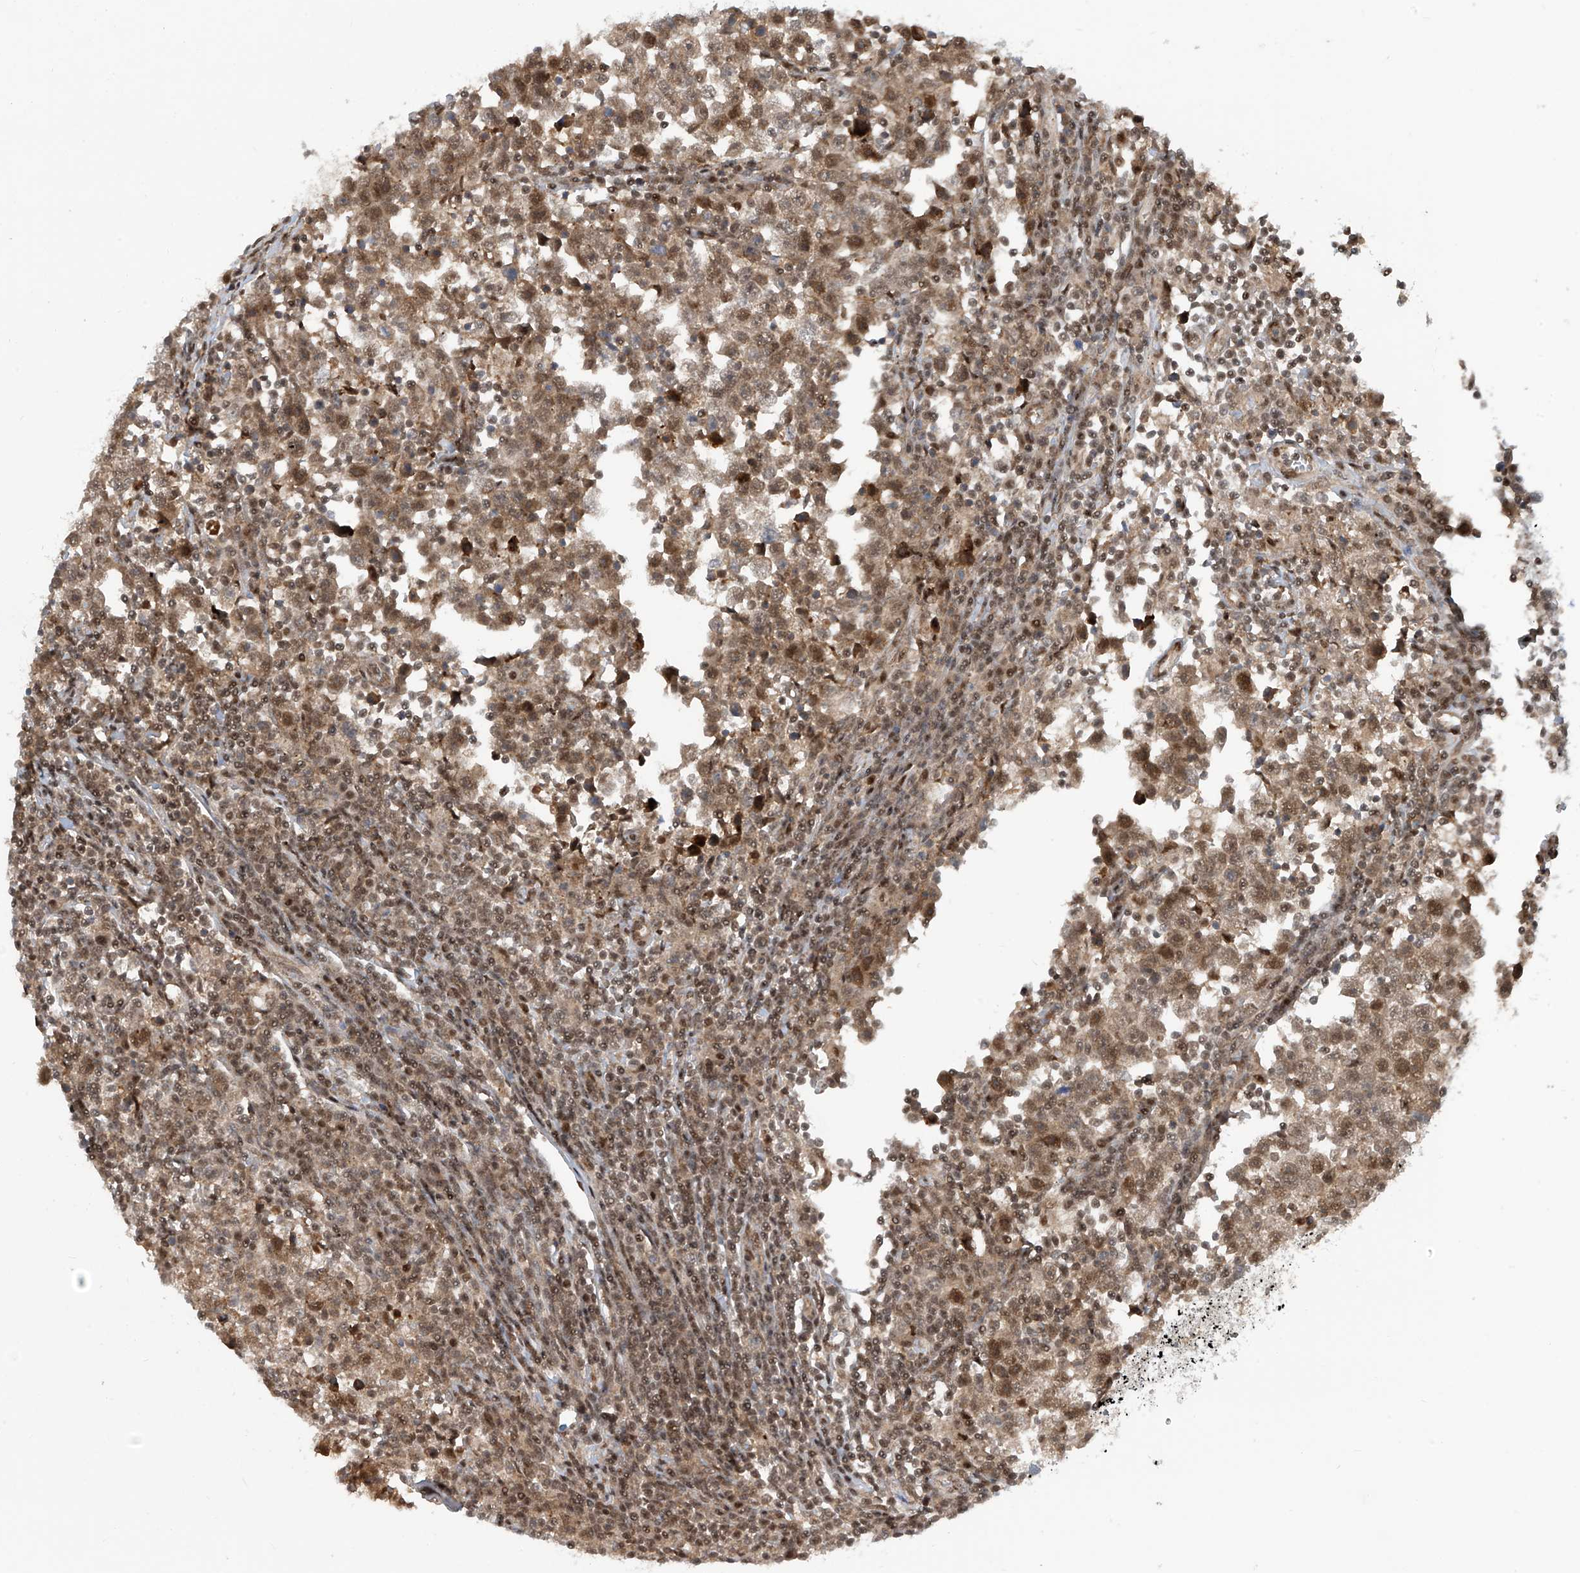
{"staining": {"intensity": "moderate", "quantity": ">75%", "location": "cytoplasmic/membranous,nuclear"}, "tissue": "testis cancer", "cell_type": "Tumor cells", "image_type": "cancer", "snomed": [{"axis": "morphology", "description": "Normal tissue, NOS"}, {"axis": "morphology", "description": "Seminoma, NOS"}, {"axis": "topography", "description": "Testis"}], "caption": "Immunohistochemistry of testis seminoma demonstrates medium levels of moderate cytoplasmic/membranous and nuclear expression in about >75% of tumor cells.", "gene": "LAGE3", "patient": {"sex": "male", "age": 43}}